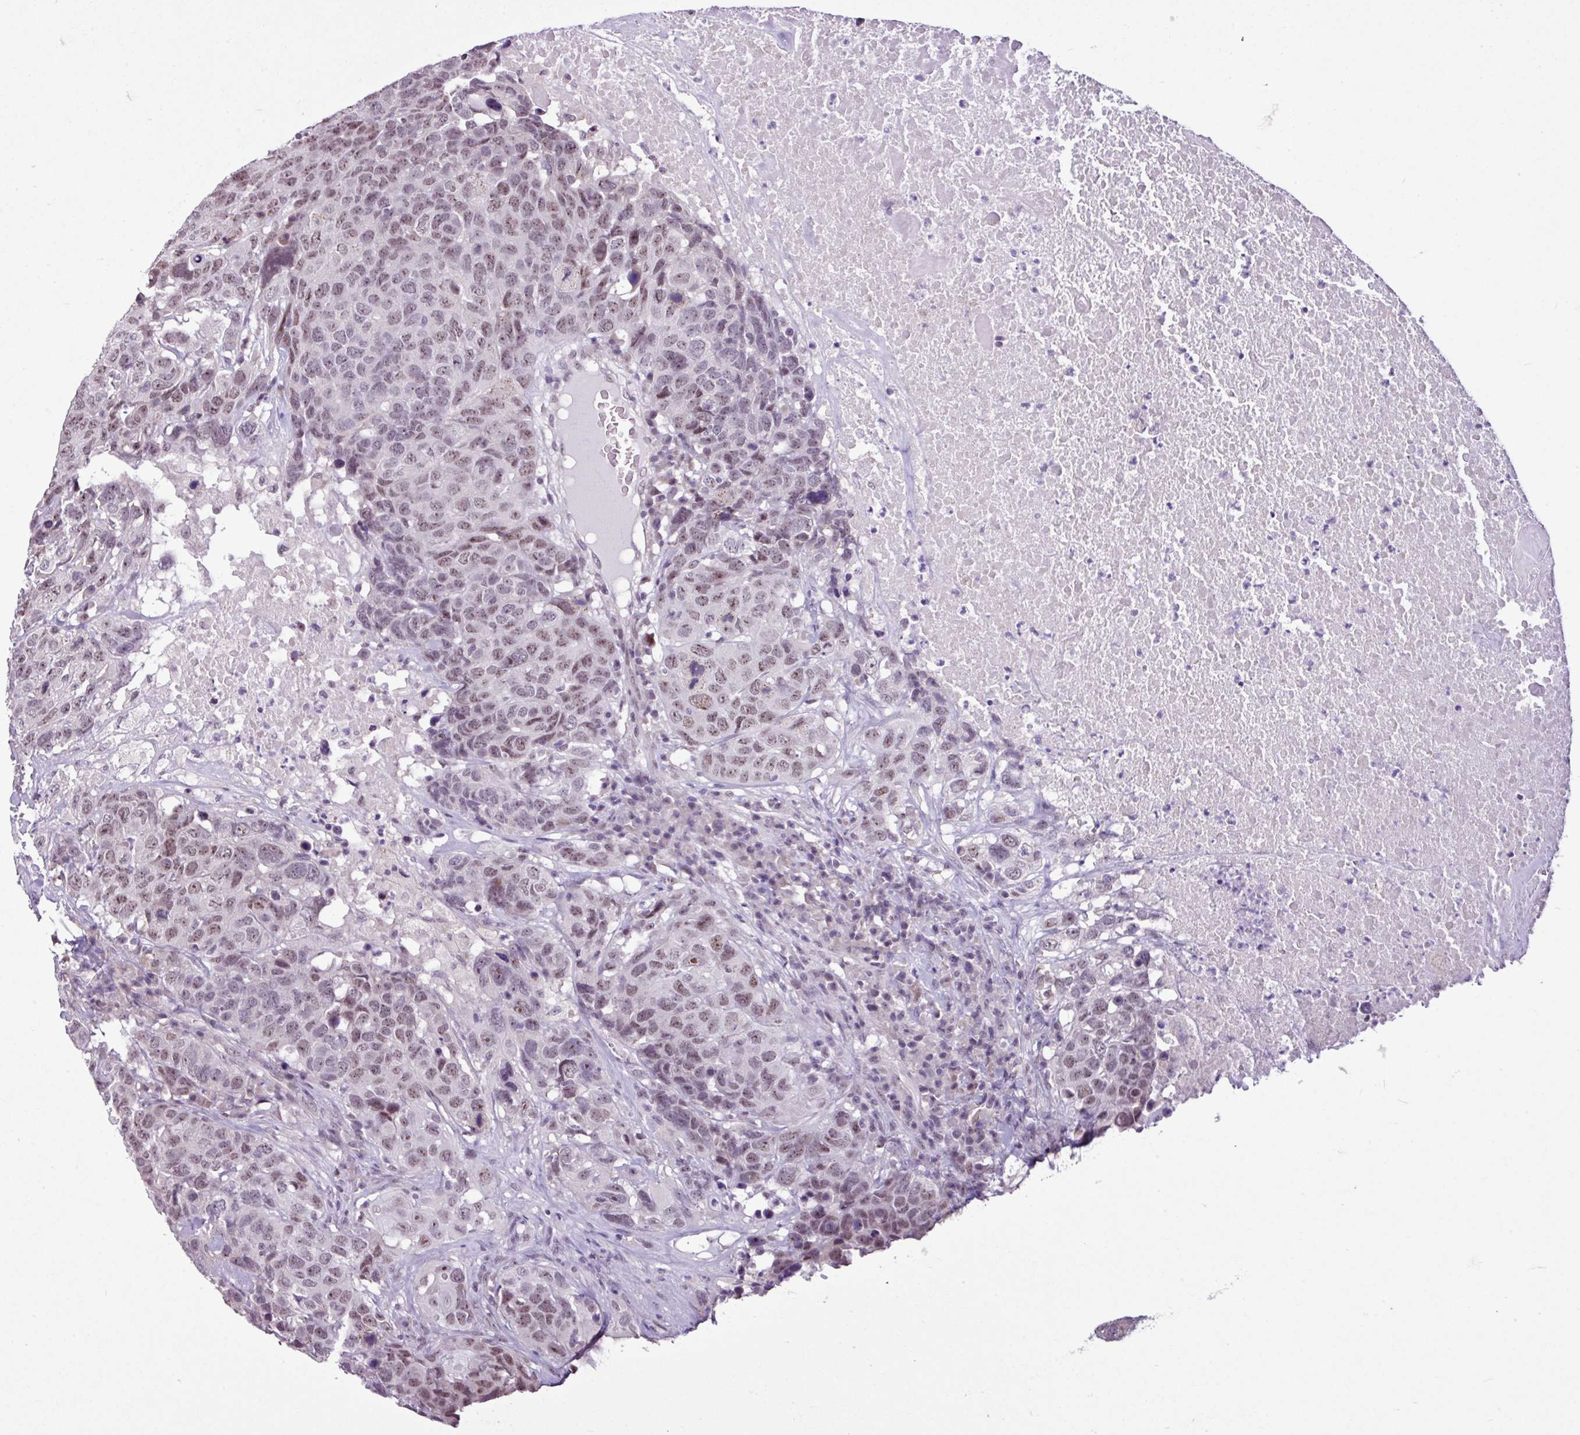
{"staining": {"intensity": "moderate", "quantity": "25%-75%", "location": "nuclear"}, "tissue": "head and neck cancer", "cell_type": "Tumor cells", "image_type": "cancer", "snomed": [{"axis": "morphology", "description": "Squamous cell carcinoma, NOS"}, {"axis": "topography", "description": "Head-Neck"}], "caption": "This micrograph displays IHC staining of human squamous cell carcinoma (head and neck), with medium moderate nuclear positivity in about 25%-75% of tumor cells.", "gene": "UTP18", "patient": {"sex": "male", "age": 66}}